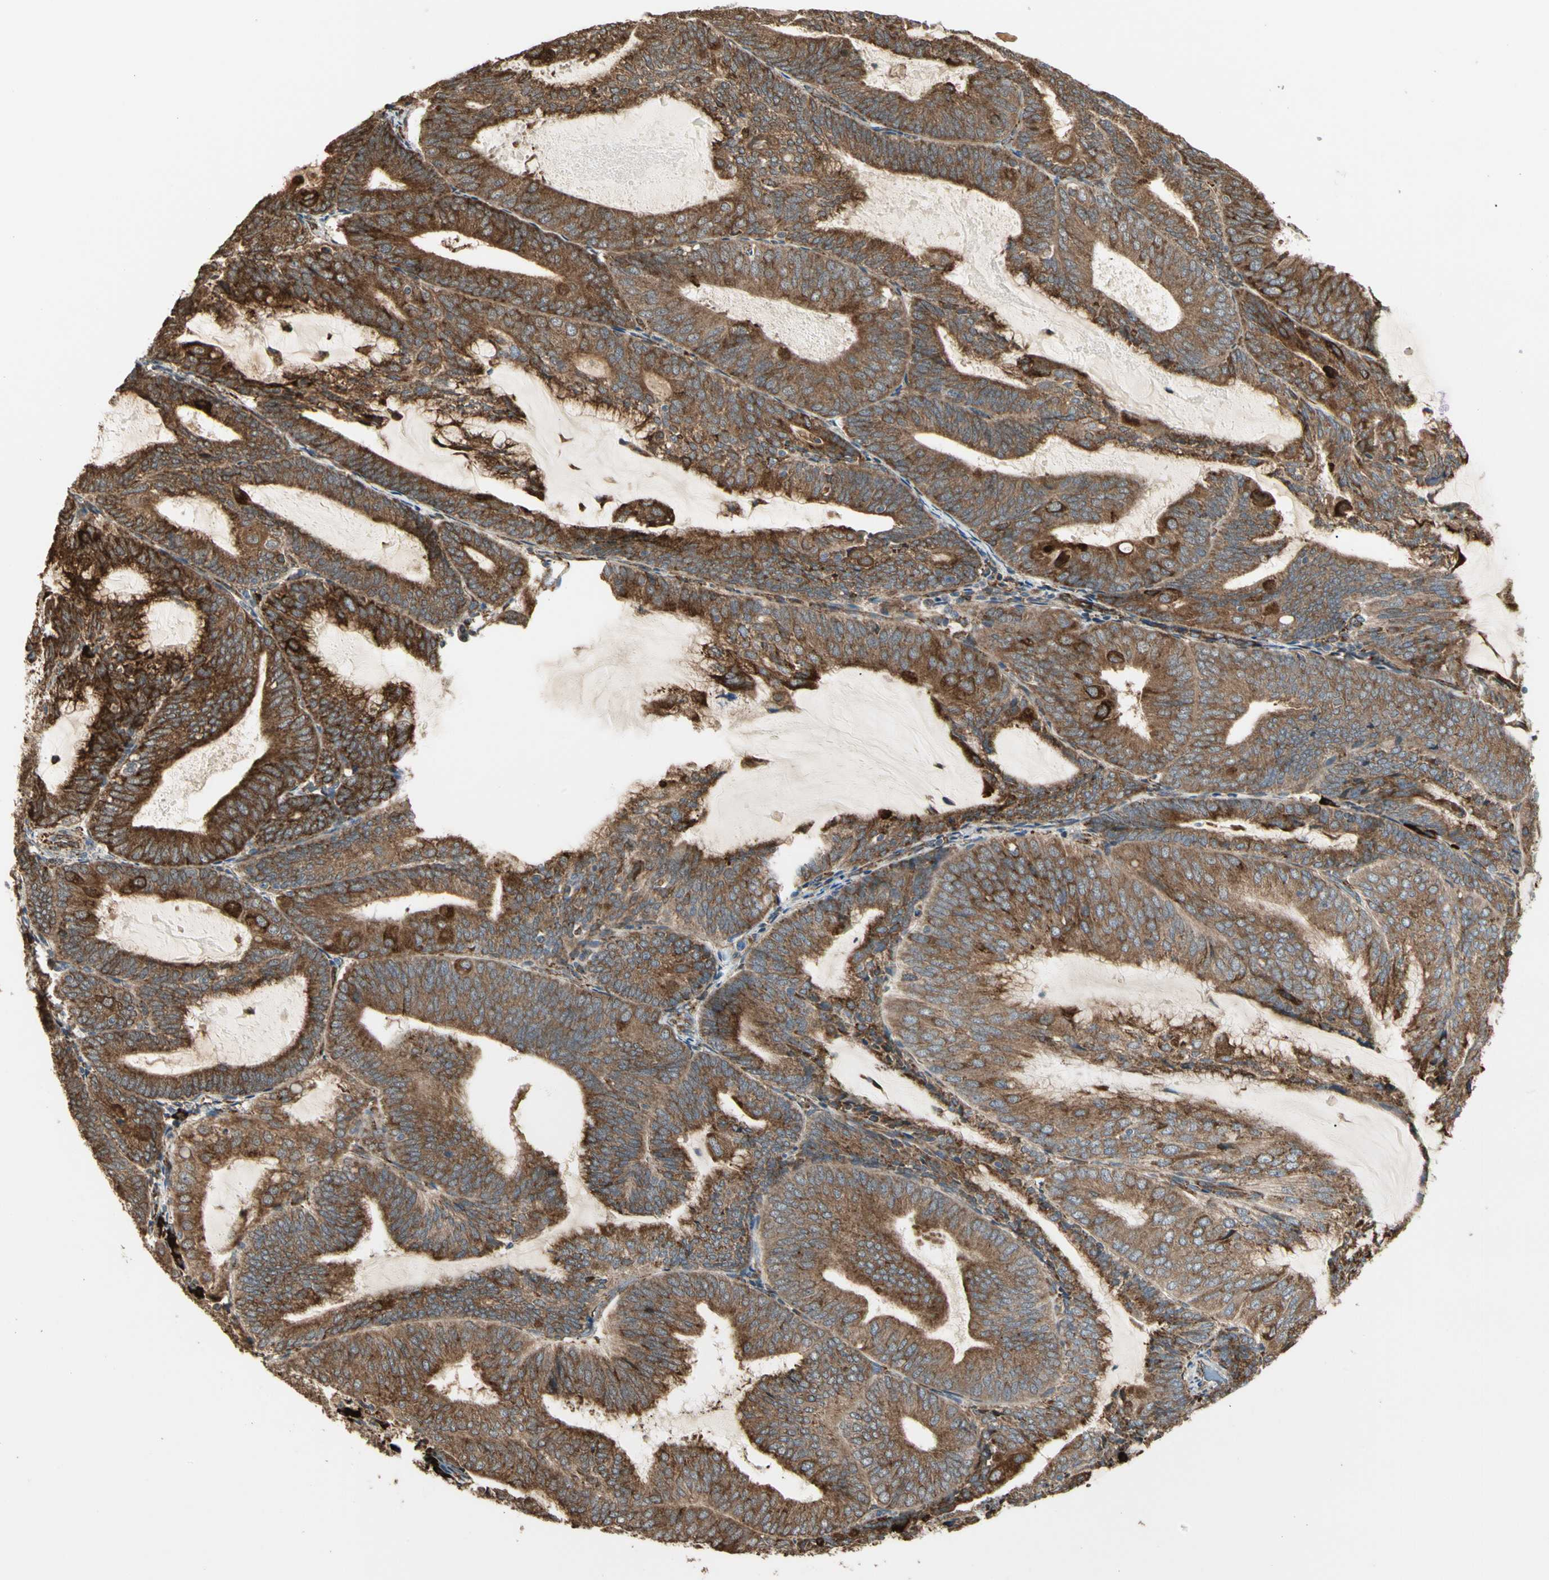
{"staining": {"intensity": "strong", "quantity": ">75%", "location": "cytoplasmic/membranous"}, "tissue": "endometrial cancer", "cell_type": "Tumor cells", "image_type": "cancer", "snomed": [{"axis": "morphology", "description": "Adenocarcinoma, NOS"}, {"axis": "topography", "description": "Endometrium"}], "caption": "High-power microscopy captured an immunohistochemistry histopathology image of endometrial cancer, revealing strong cytoplasmic/membranous positivity in about >75% of tumor cells.", "gene": "HSP90B1", "patient": {"sex": "female", "age": 81}}